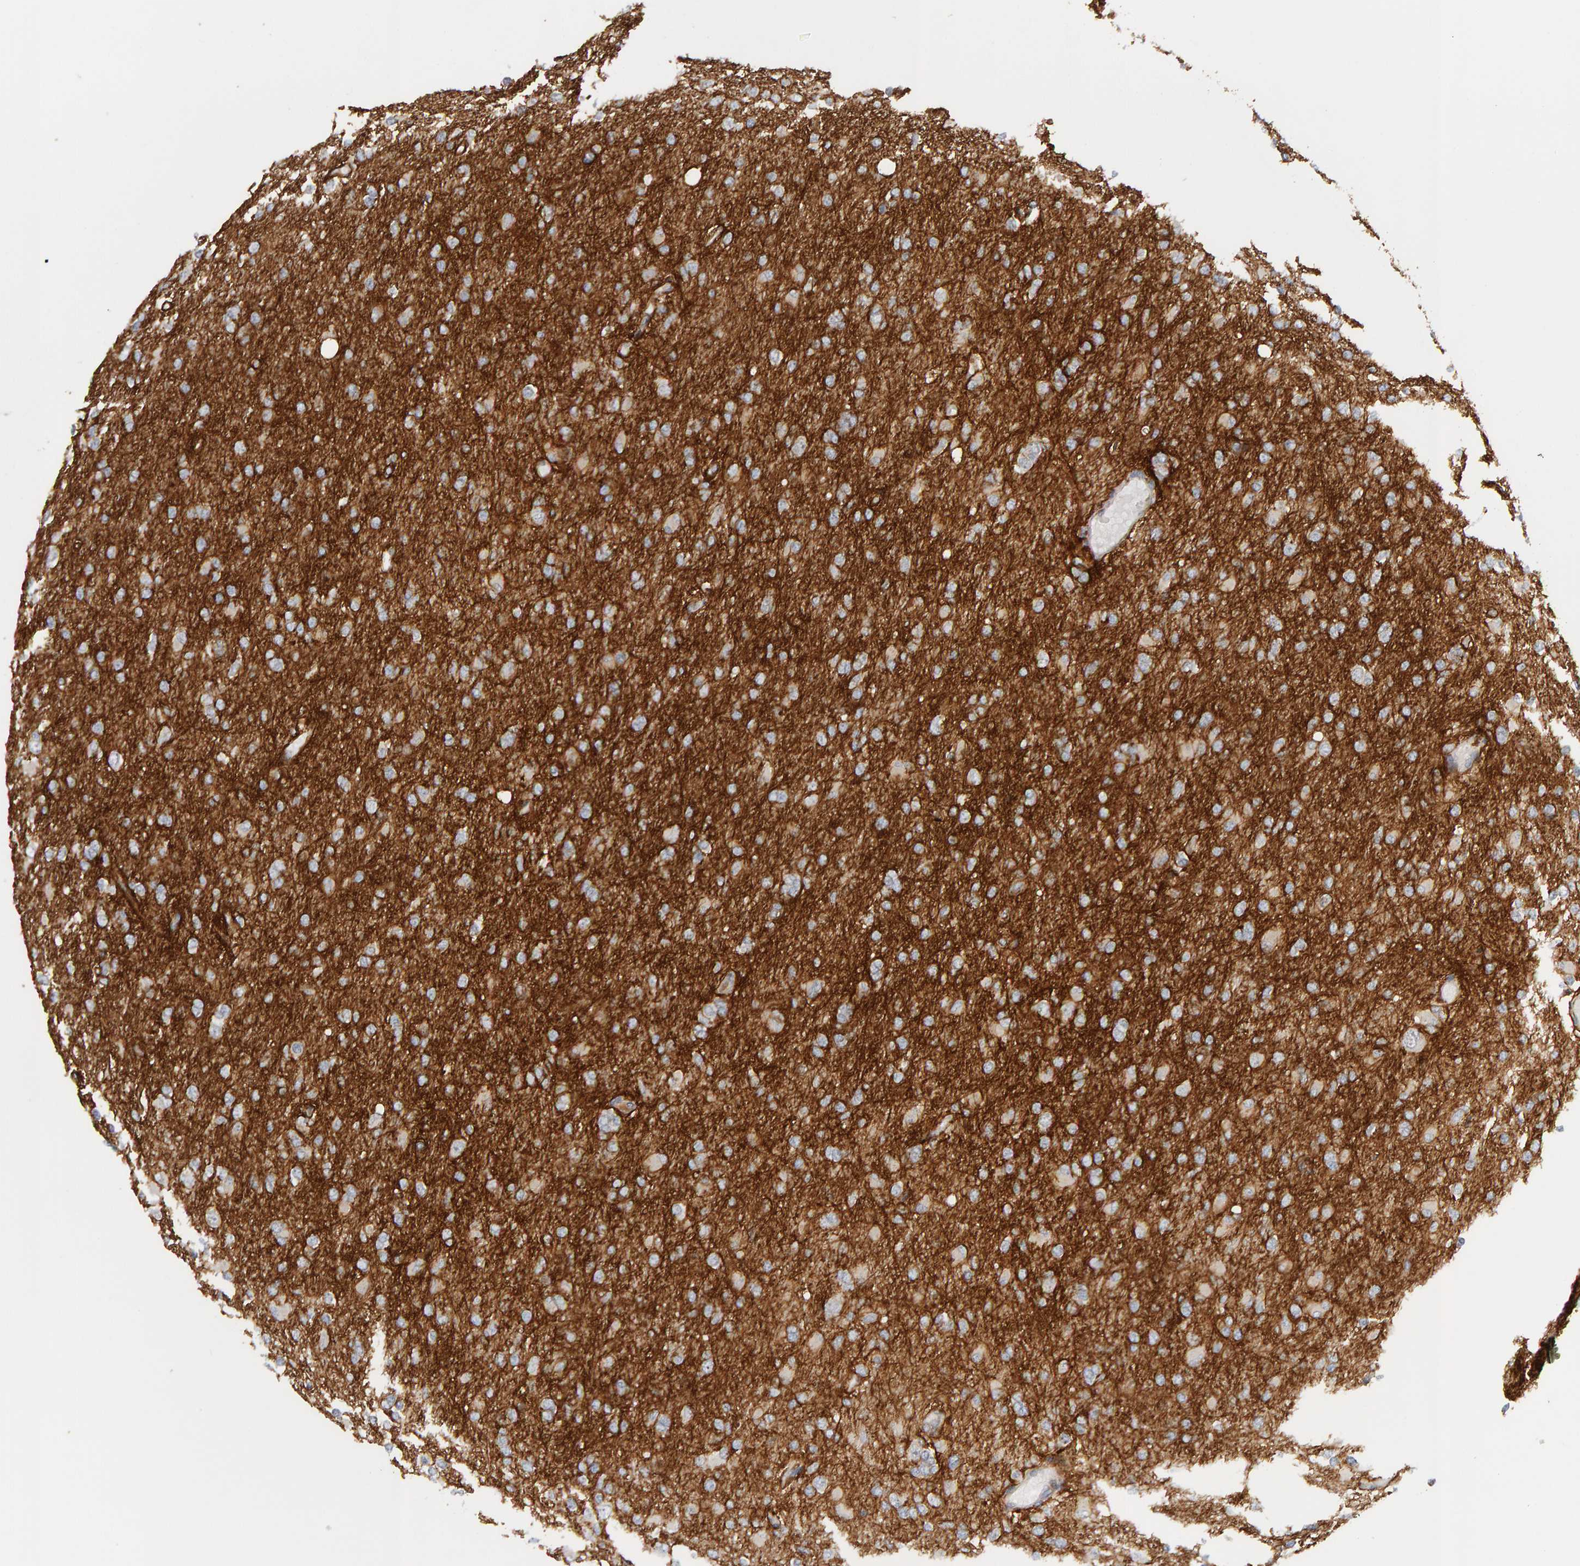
{"staining": {"intensity": "weak", "quantity": "25%-75%", "location": "cytoplasmic/membranous"}, "tissue": "glioma", "cell_type": "Tumor cells", "image_type": "cancer", "snomed": [{"axis": "morphology", "description": "Glioma, malignant, High grade"}, {"axis": "topography", "description": "Cerebral cortex"}], "caption": "About 25%-75% of tumor cells in glioma reveal weak cytoplasmic/membranous protein expression as visualized by brown immunohistochemical staining.", "gene": "NUDCD1", "patient": {"sex": "female", "age": 36}}